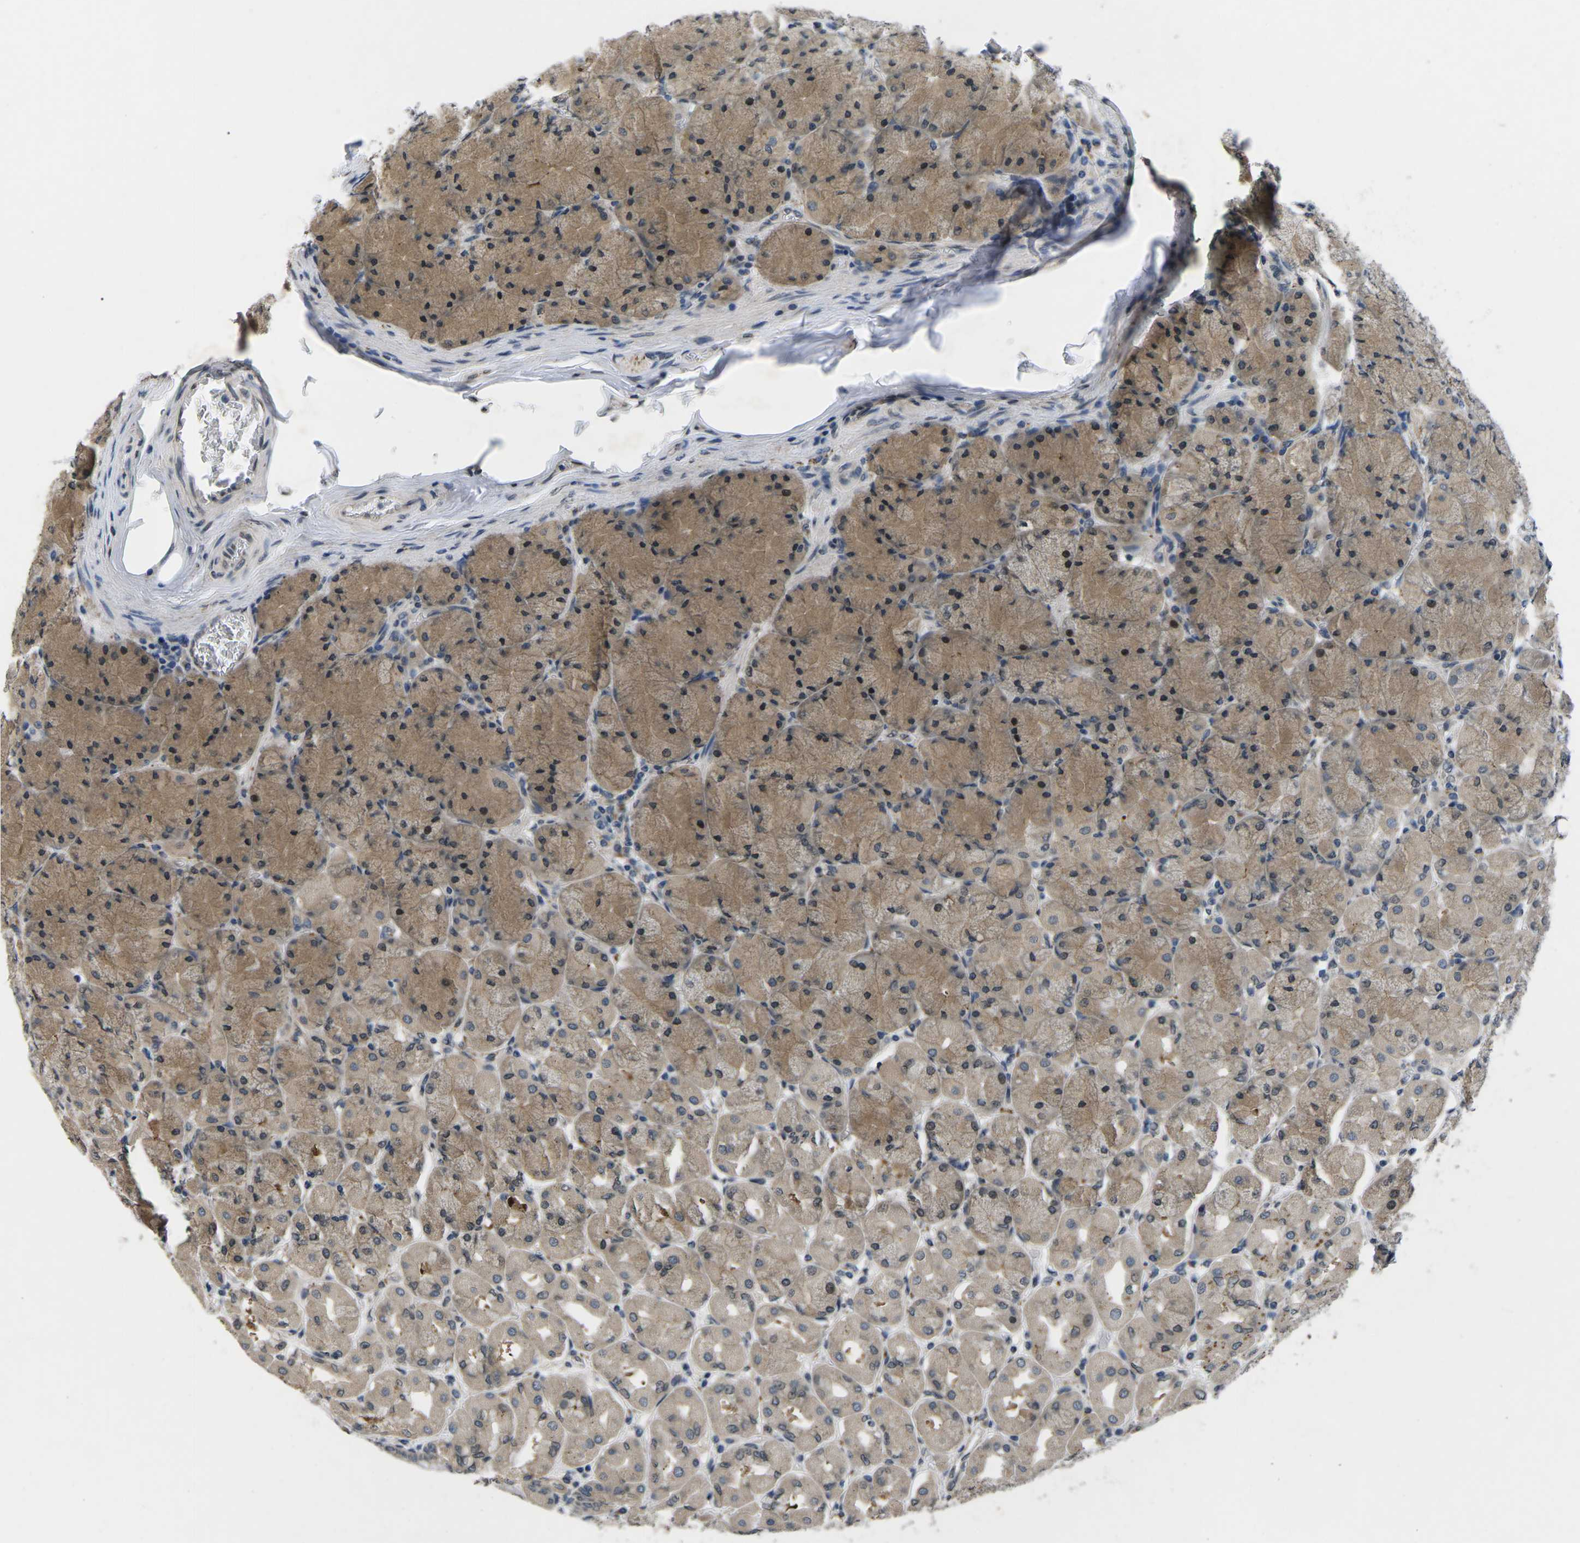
{"staining": {"intensity": "moderate", "quantity": ">75%", "location": "cytoplasmic/membranous,nuclear"}, "tissue": "stomach", "cell_type": "Glandular cells", "image_type": "normal", "snomed": [{"axis": "morphology", "description": "Normal tissue, NOS"}, {"axis": "topography", "description": "Stomach, upper"}], "caption": "Brown immunohistochemical staining in unremarkable stomach exhibits moderate cytoplasmic/membranous,nuclear expression in about >75% of glandular cells. The staining is performed using DAB brown chromogen to label protein expression. The nuclei are counter-stained blue using hematoxylin.", "gene": "SNX10", "patient": {"sex": "female", "age": 56}}